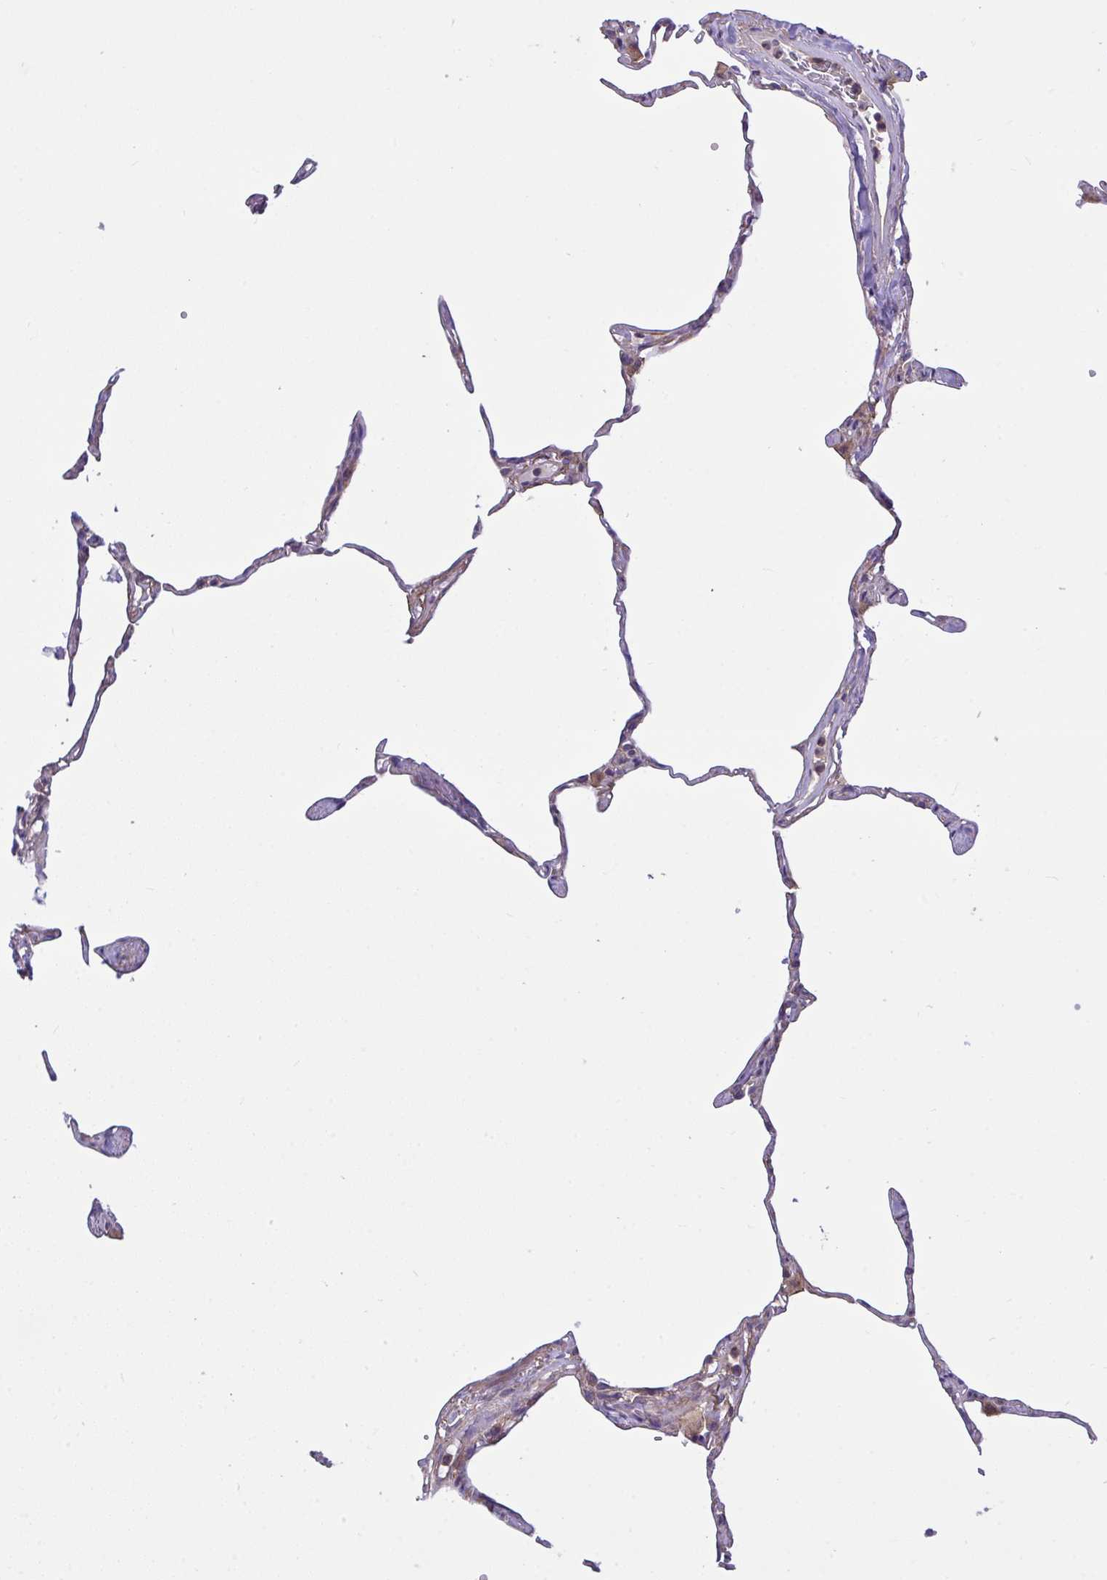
{"staining": {"intensity": "weak", "quantity": "<25%", "location": "cytoplasmic/membranous"}, "tissue": "lung", "cell_type": "Alveolar cells", "image_type": "normal", "snomed": [{"axis": "morphology", "description": "Normal tissue, NOS"}, {"axis": "topography", "description": "Lung"}], "caption": "Micrograph shows no significant protein positivity in alveolar cells of benign lung.", "gene": "GRB14", "patient": {"sex": "male", "age": 65}}